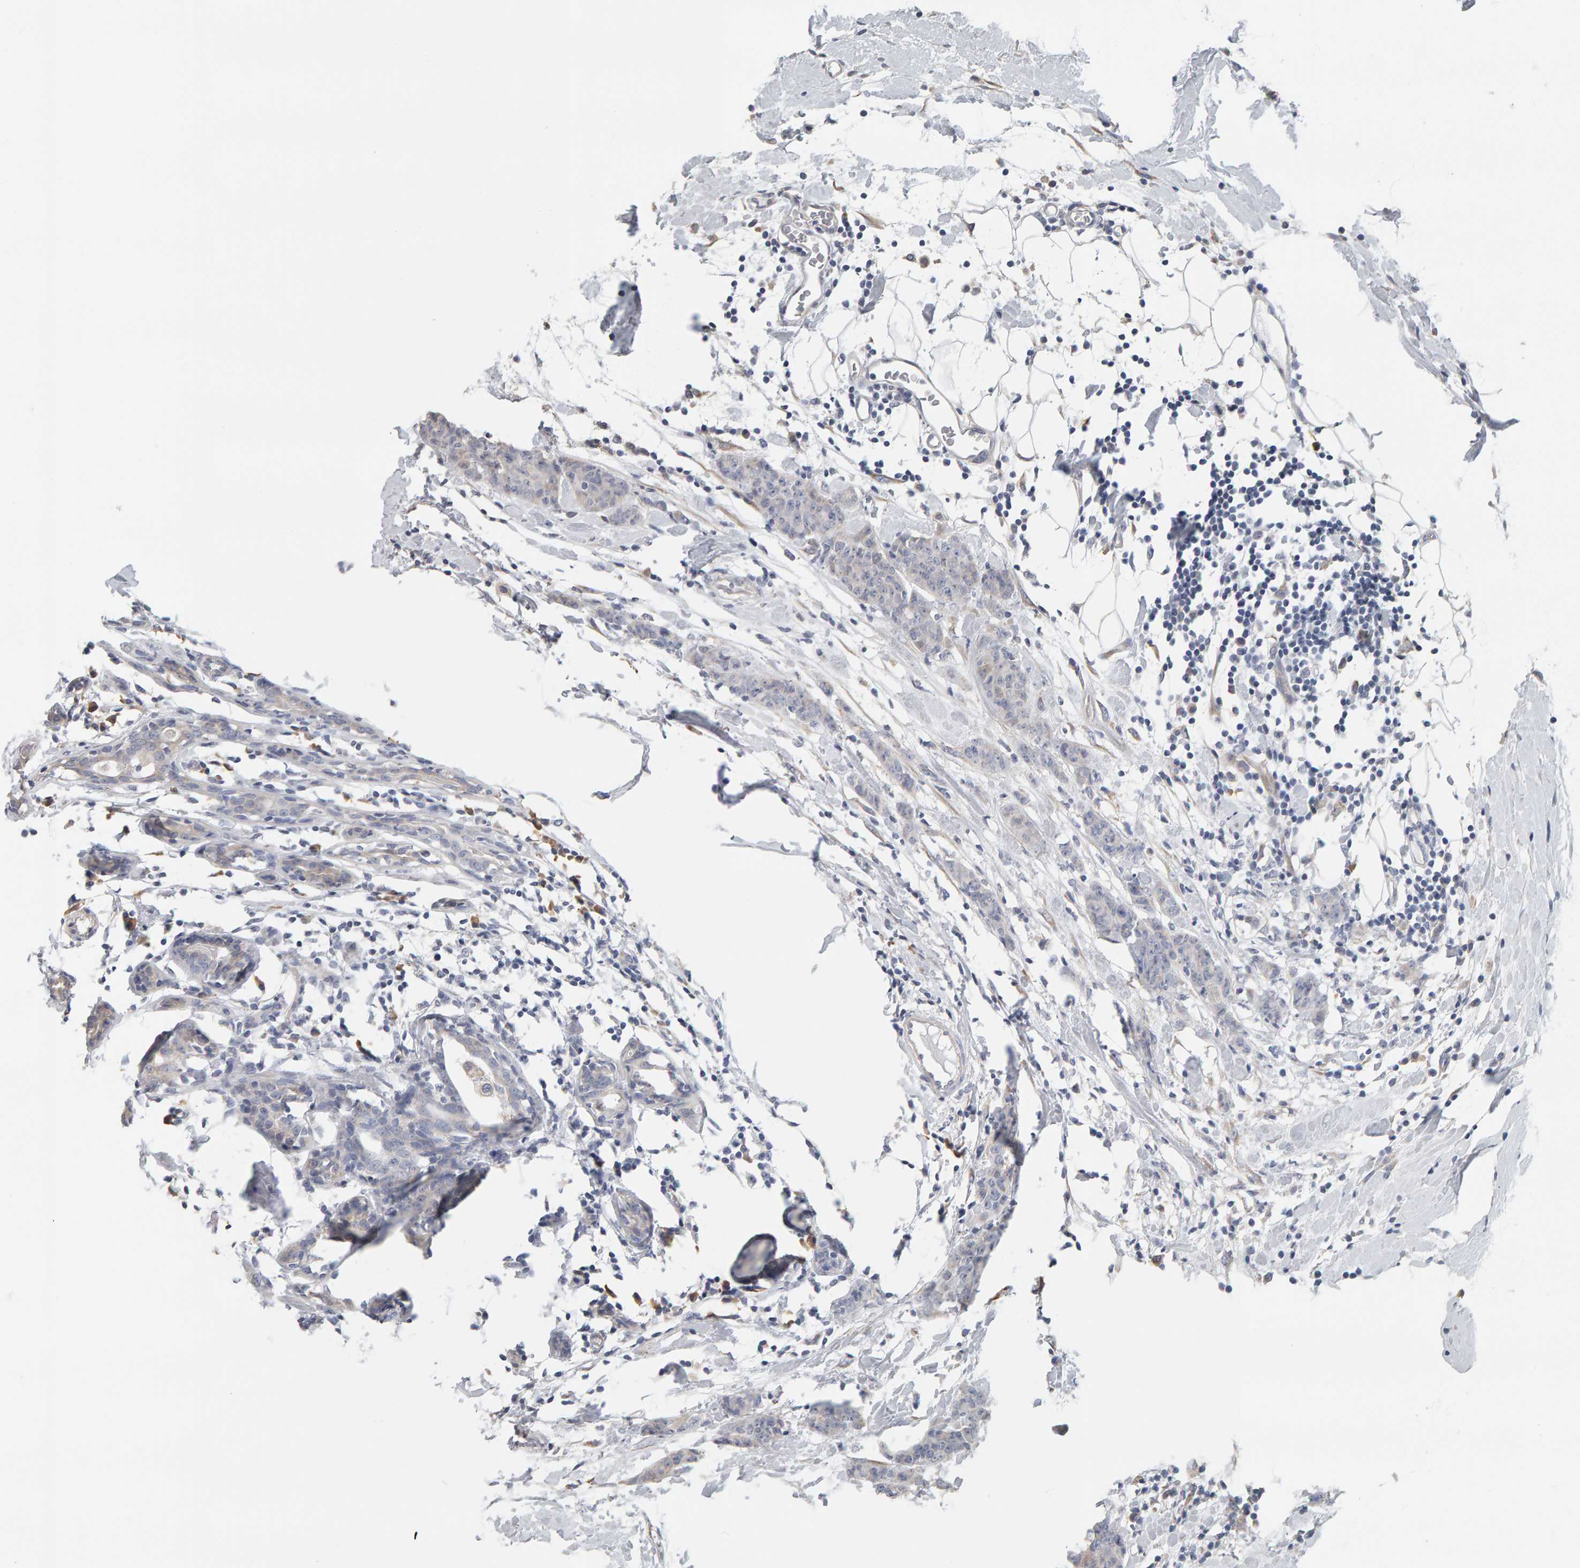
{"staining": {"intensity": "weak", "quantity": "<25%", "location": "cytoplasmic/membranous"}, "tissue": "breast cancer", "cell_type": "Tumor cells", "image_type": "cancer", "snomed": [{"axis": "morphology", "description": "Normal tissue, NOS"}, {"axis": "morphology", "description": "Duct carcinoma"}, {"axis": "topography", "description": "Breast"}], "caption": "Protein analysis of breast invasive ductal carcinoma reveals no significant expression in tumor cells. Nuclei are stained in blue.", "gene": "ADHFE1", "patient": {"sex": "female", "age": 40}}